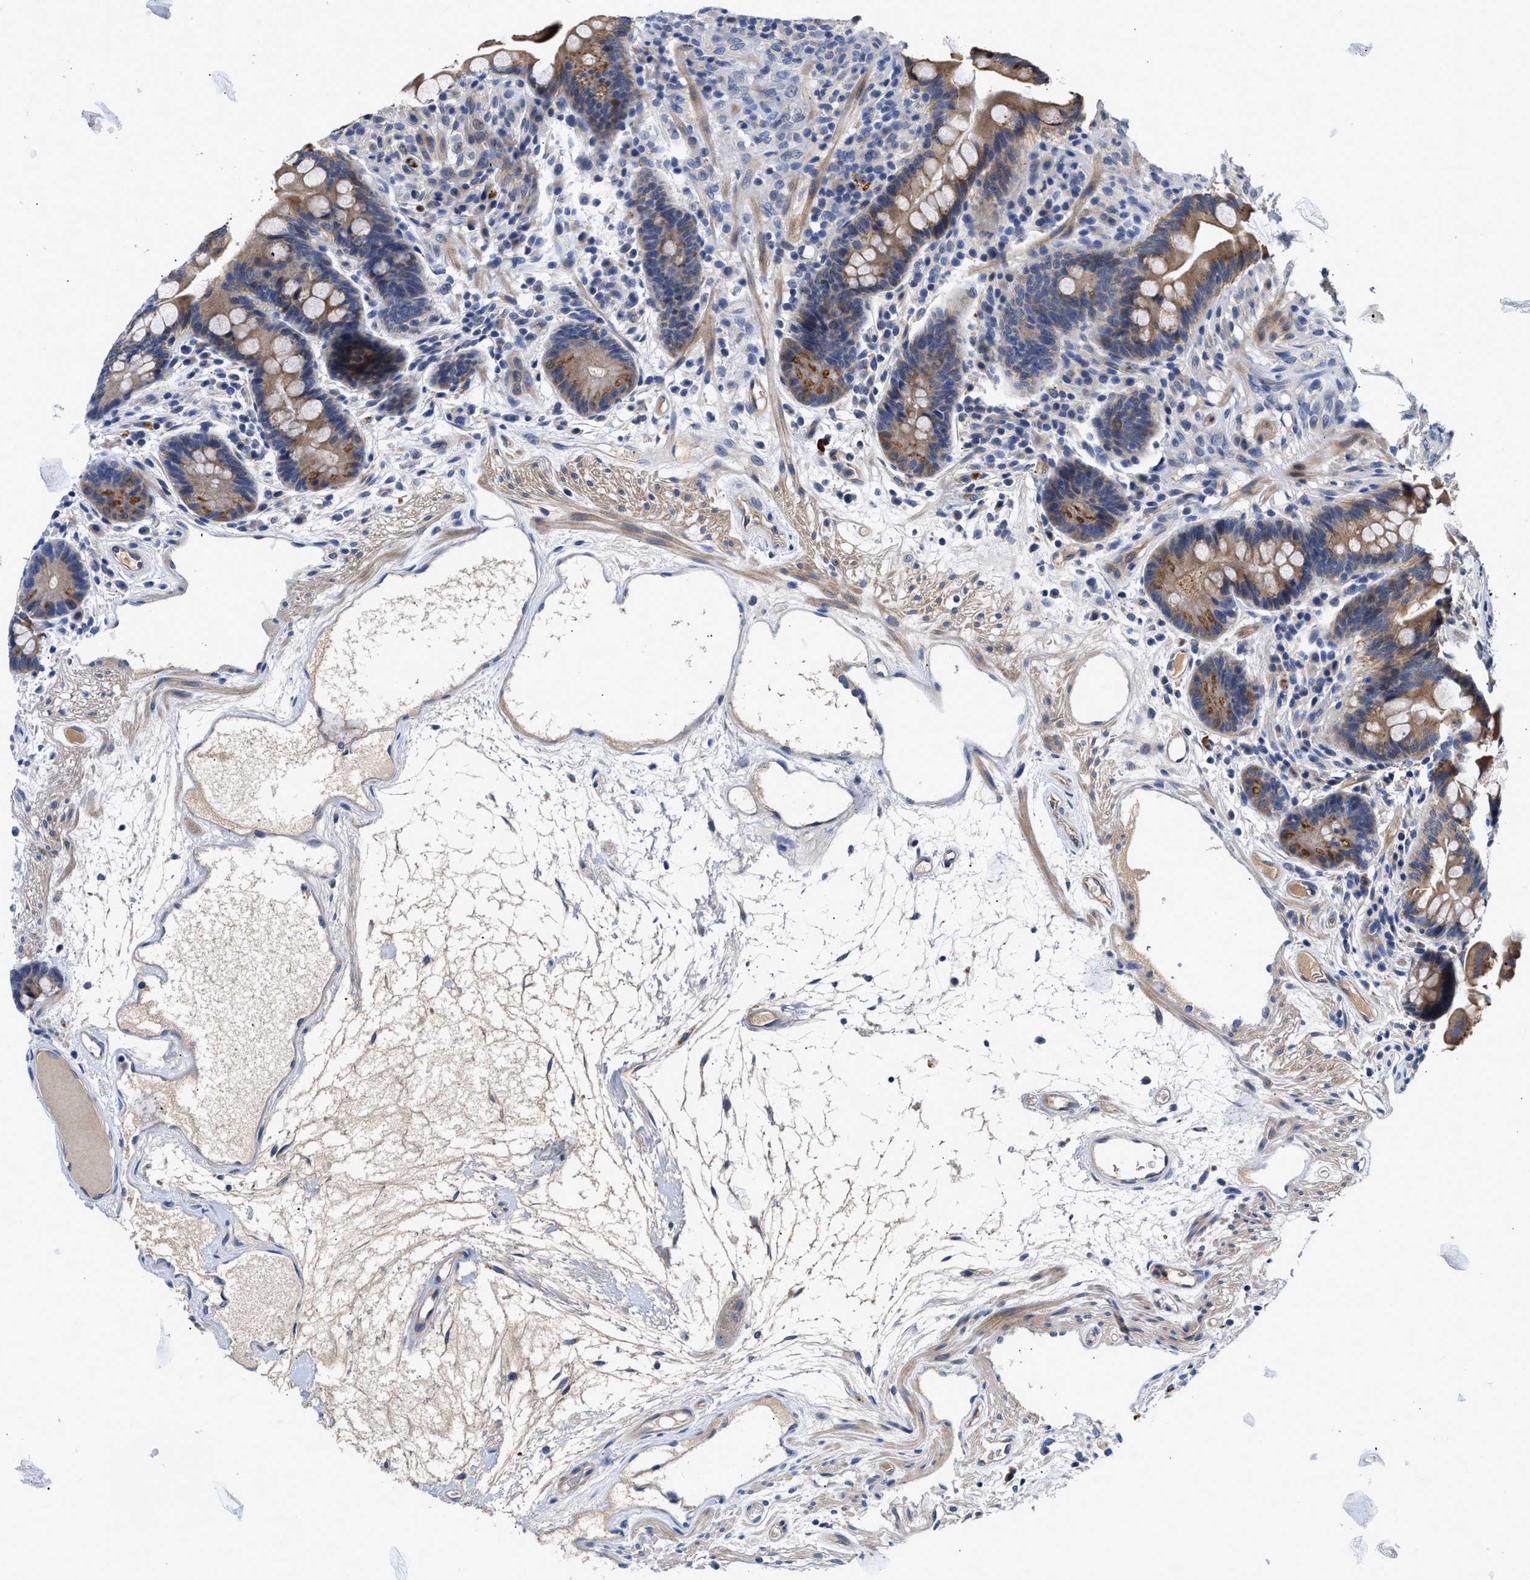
{"staining": {"intensity": "weak", "quantity": ">75%", "location": "cytoplasmic/membranous"}, "tissue": "colon", "cell_type": "Endothelial cells", "image_type": "normal", "snomed": [{"axis": "morphology", "description": "Normal tissue, NOS"}, {"axis": "topography", "description": "Colon"}], "caption": "The photomicrograph exhibits immunohistochemical staining of unremarkable colon. There is weak cytoplasmic/membranous staining is seen in approximately >75% of endothelial cells.", "gene": "CCDC146", "patient": {"sex": "male", "age": 73}}